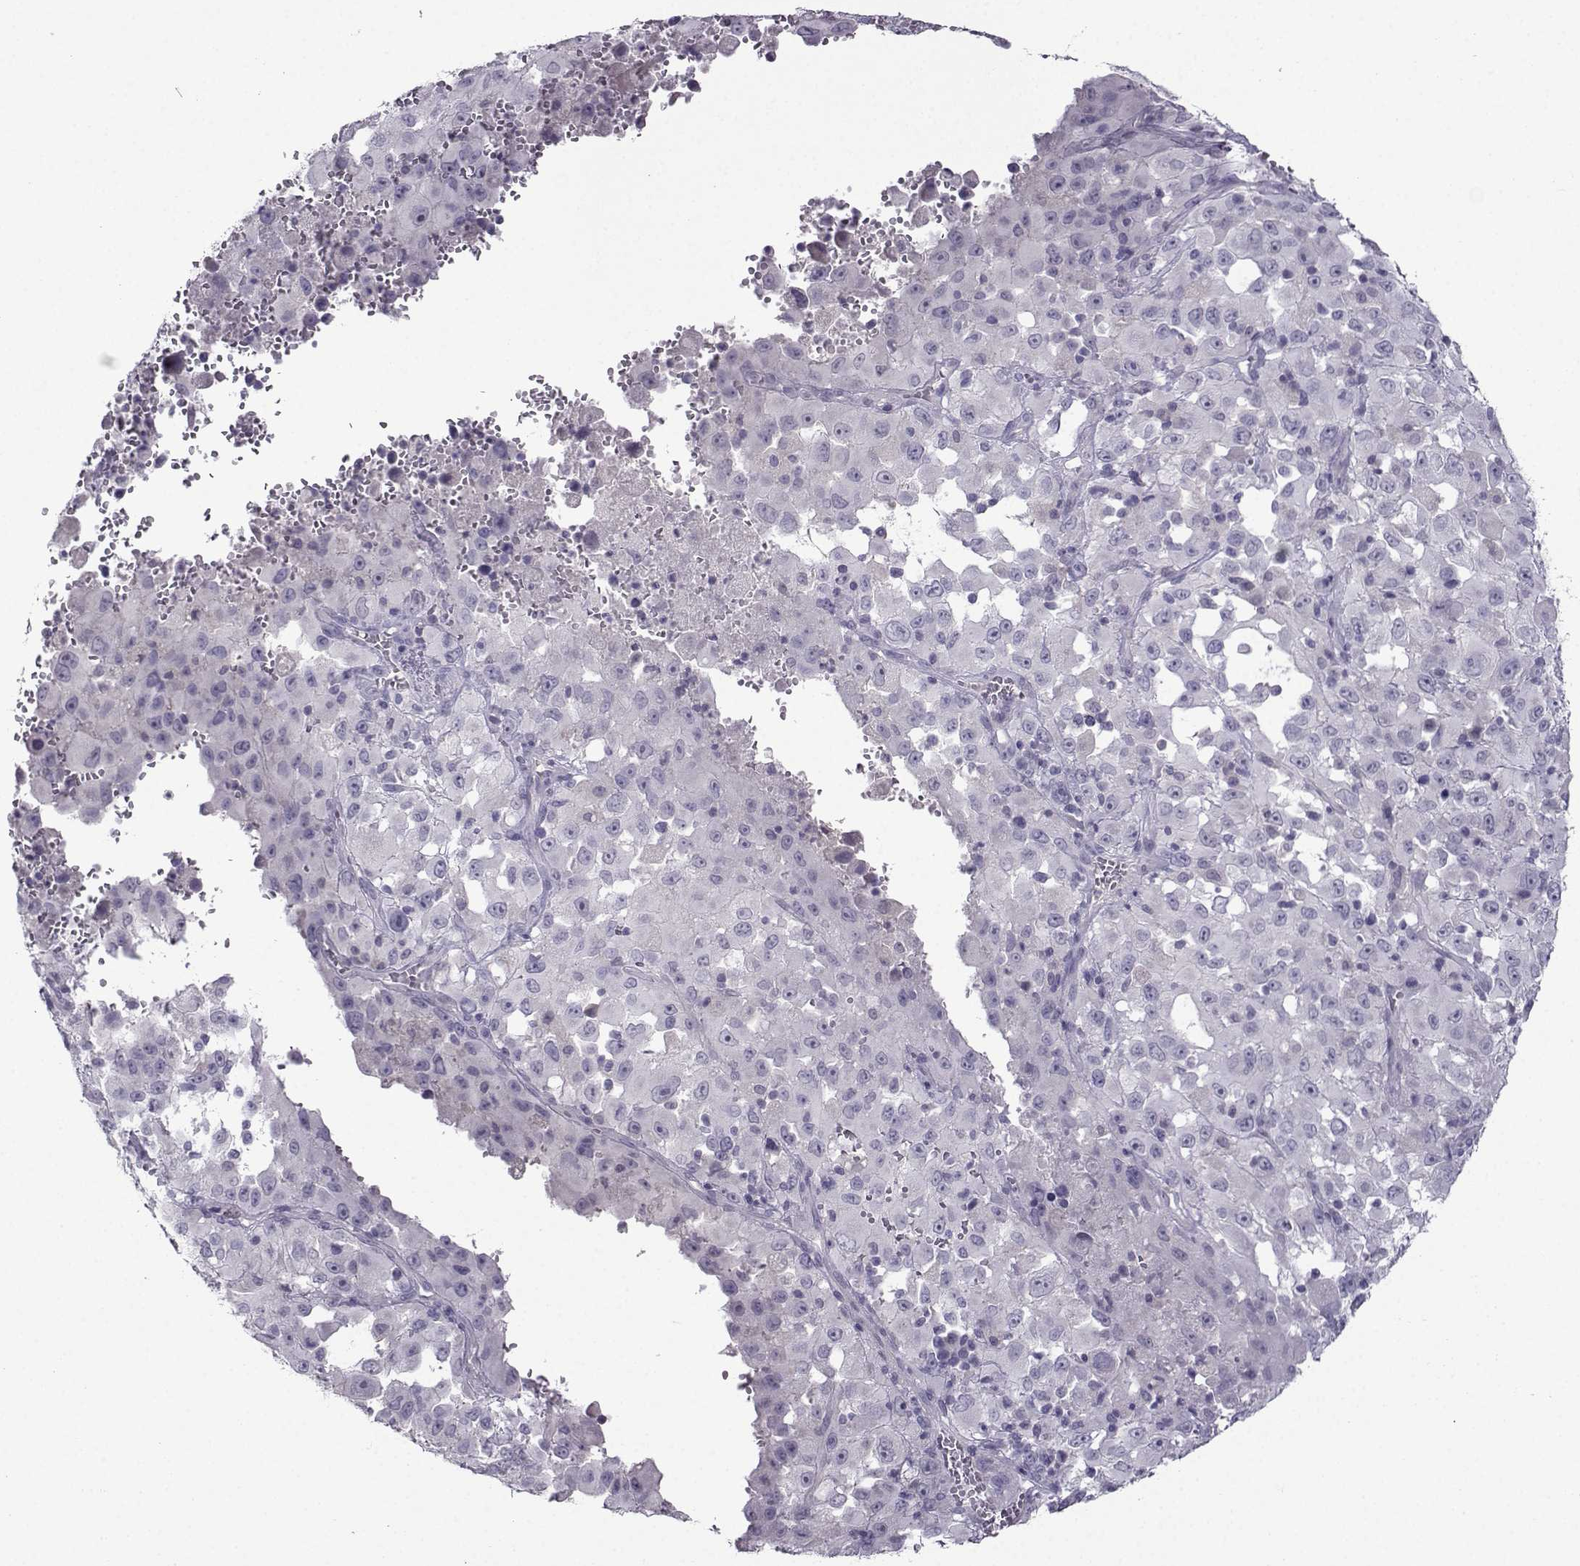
{"staining": {"intensity": "negative", "quantity": "none", "location": "none"}, "tissue": "melanoma", "cell_type": "Tumor cells", "image_type": "cancer", "snomed": [{"axis": "morphology", "description": "Malignant melanoma, Metastatic site"}, {"axis": "topography", "description": "Soft tissue"}], "caption": "DAB (3,3'-diaminobenzidine) immunohistochemical staining of human malignant melanoma (metastatic site) shows no significant positivity in tumor cells. The staining was performed using DAB (3,3'-diaminobenzidine) to visualize the protein expression in brown, while the nuclei were stained in blue with hematoxylin (Magnification: 20x).", "gene": "CRYBB1", "patient": {"sex": "male", "age": 50}}